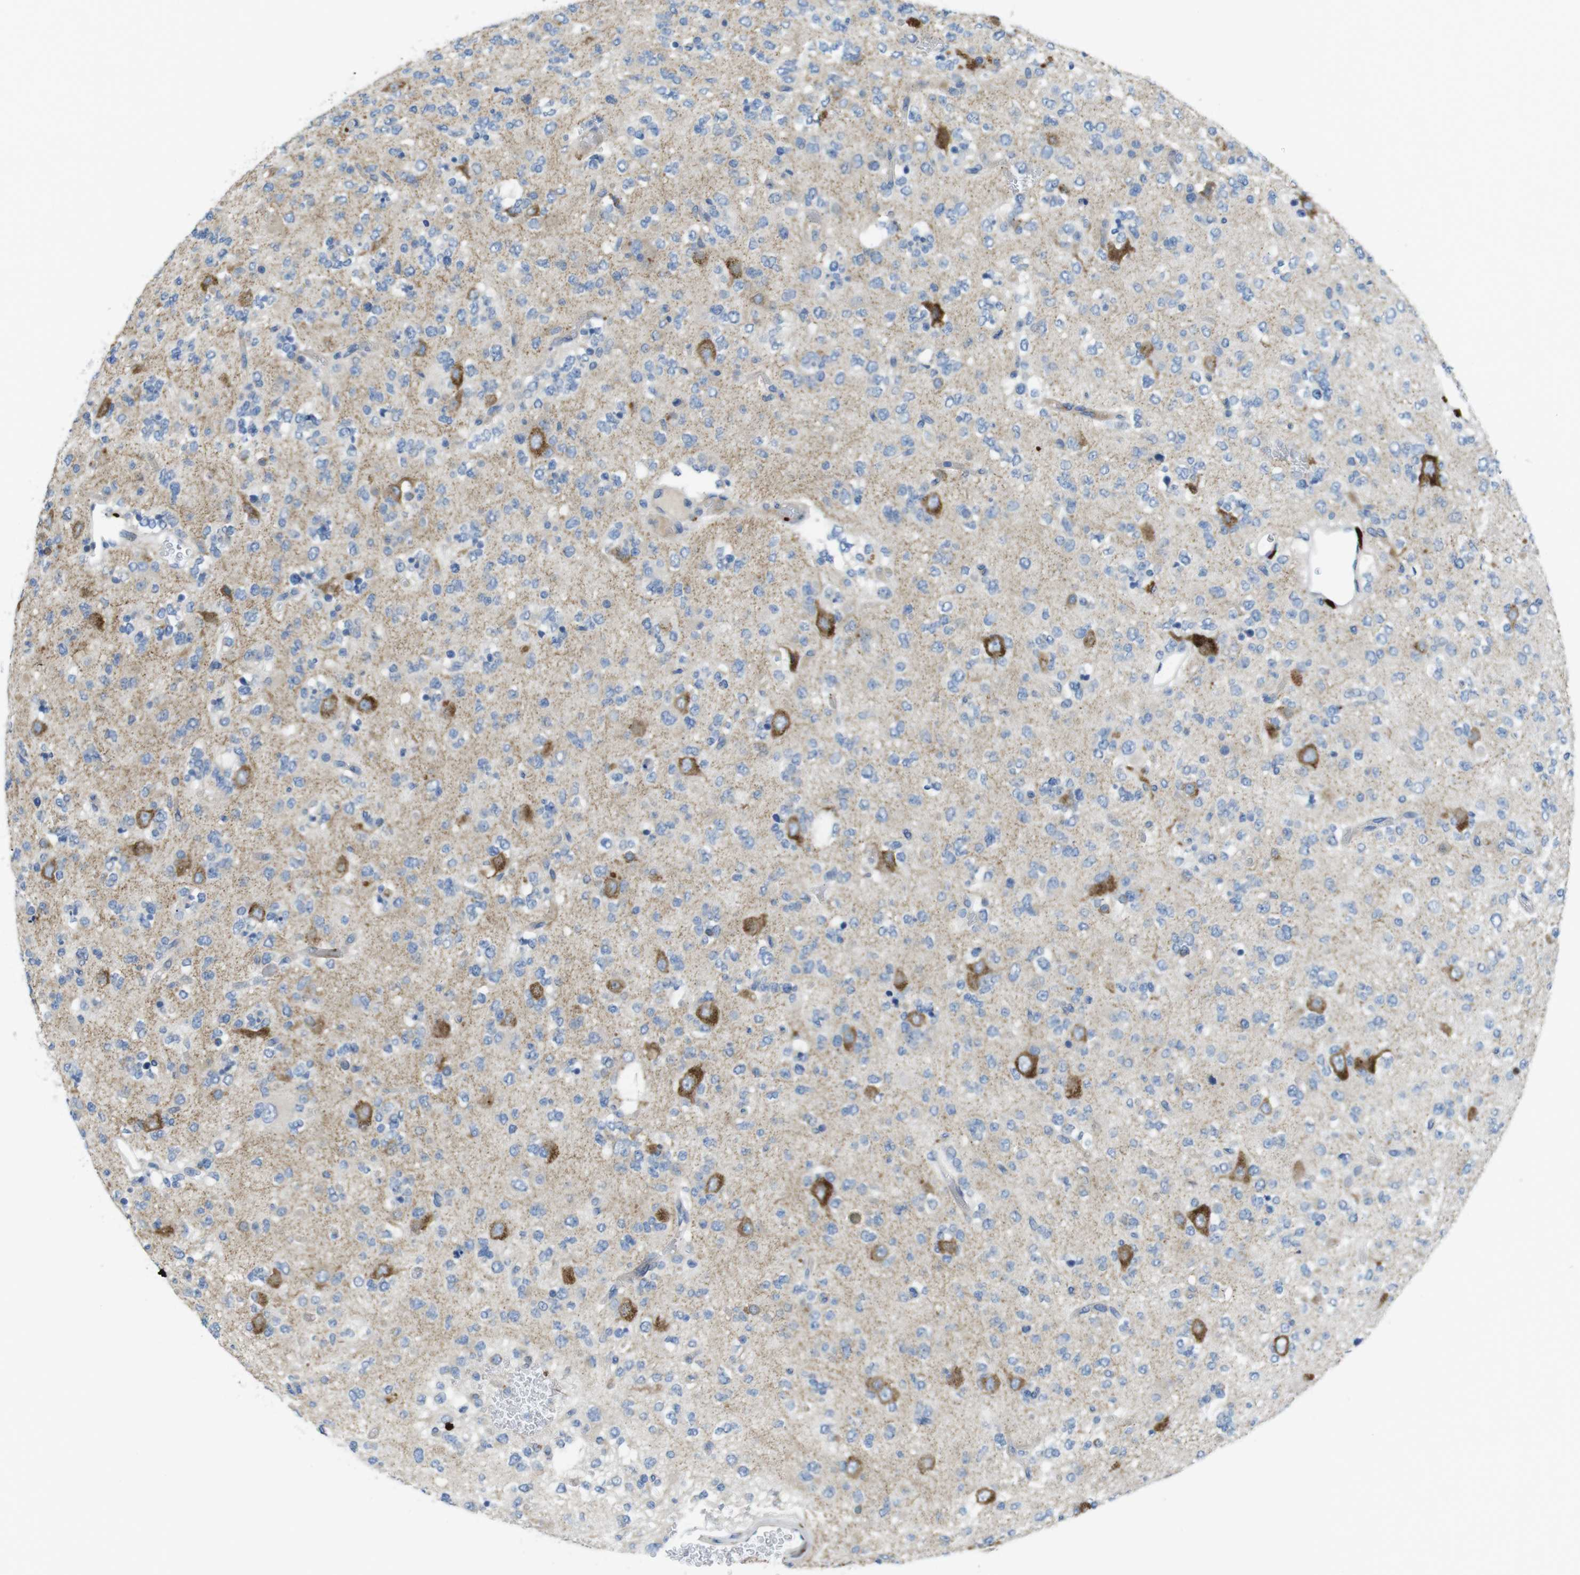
{"staining": {"intensity": "moderate", "quantity": "25%-75%", "location": "cytoplasmic/membranous"}, "tissue": "glioma", "cell_type": "Tumor cells", "image_type": "cancer", "snomed": [{"axis": "morphology", "description": "Glioma, malignant, Low grade"}, {"axis": "topography", "description": "Brain"}], "caption": "Immunohistochemistry (IHC) micrograph of neoplastic tissue: human glioma stained using immunohistochemistry (IHC) shows medium levels of moderate protein expression localized specifically in the cytoplasmic/membranous of tumor cells, appearing as a cytoplasmic/membranous brown color.", "gene": "TMEM234", "patient": {"sex": "male", "age": 38}}